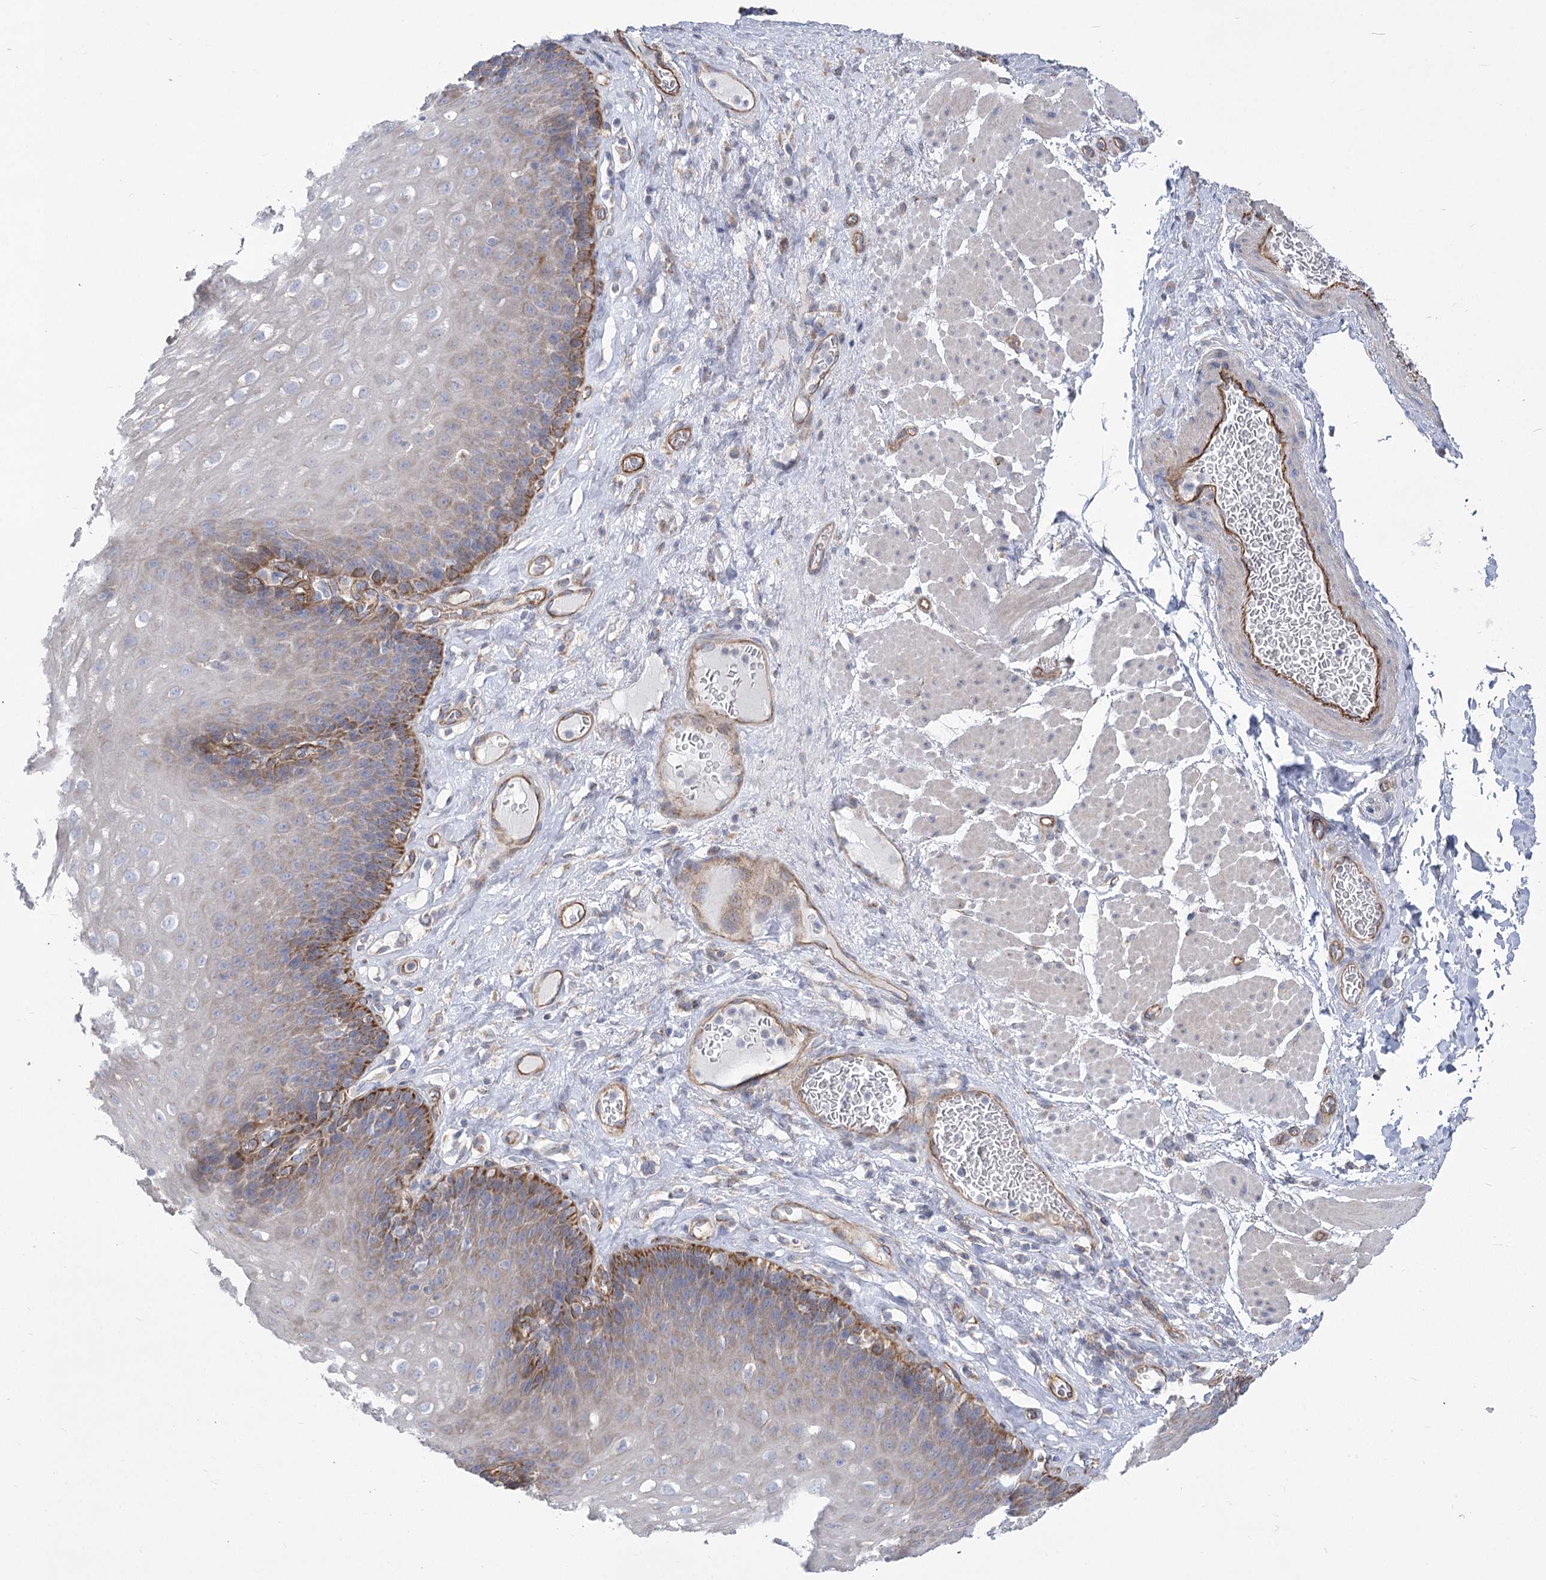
{"staining": {"intensity": "moderate", "quantity": "<25%", "location": "cytoplasmic/membranous"}, "tissue": "esophagus", "cell_type": "Squamous epithelial cells", "image_type": "normal", "snomed": [{"axis": "morphology", "description": "Normal tissue, NOS"}, {"axis": "topography", "description": "Esophagus"}], "caption": "Esophagus was stained to show a protein in brown. There is low levels of moderate cytoplasmic/membranous positivity in approximately <25% of squamous epithelial cells. (DAB IHC, brown staining for protein, blue staining for nuclei).", "gene": "RMDN2", "patient": {"sex": "female", "age": 66}}